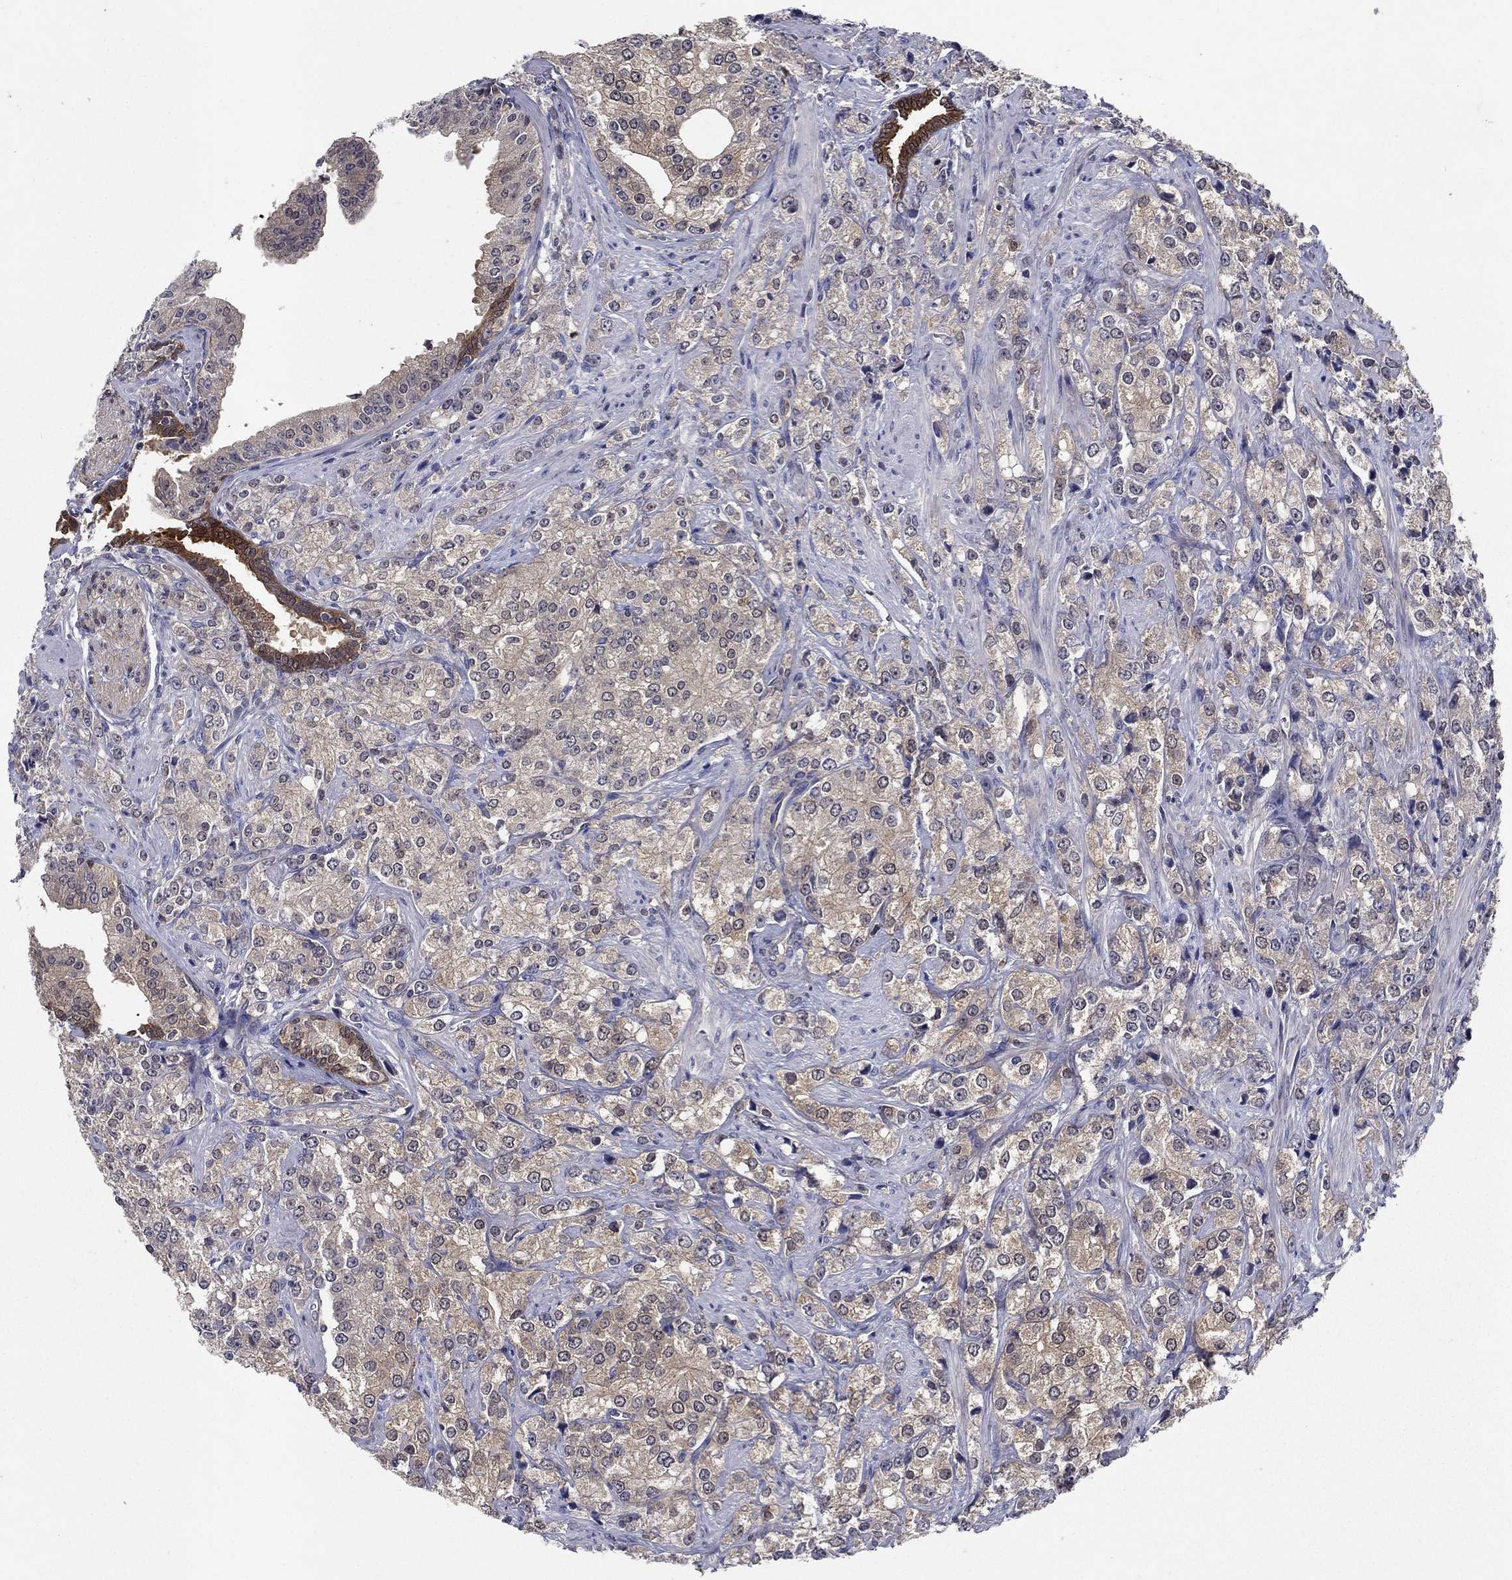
{"staining": {"intensity": "negative", "quantity": "none", "location": "none"}, "tissue": "prostate cancer", "cell_type": "Tumor cells", "image_type": "cancer", "snomed": [{"axis": "morphology", "description": "Adenocarcinoma, NOS"}, {"axis": "topography", "description": "Prostate and seminal vesicle, NOS"}, {"axis": "topography", "description": "Prostate"}], "caption": "Immunohistochemistry photomicrograph of human prostate adenocarcinoma stained for a protein (brown), which exhibits no expression in tumor cells. (Stains: DAB (3,3'-diaminobenzidine) IHC with hematoxylin counter stain, Microscopy: brightfield microscopy at high magnification).", "gene": "GLTP", "patient": {"sex": "male", "age": 68}}